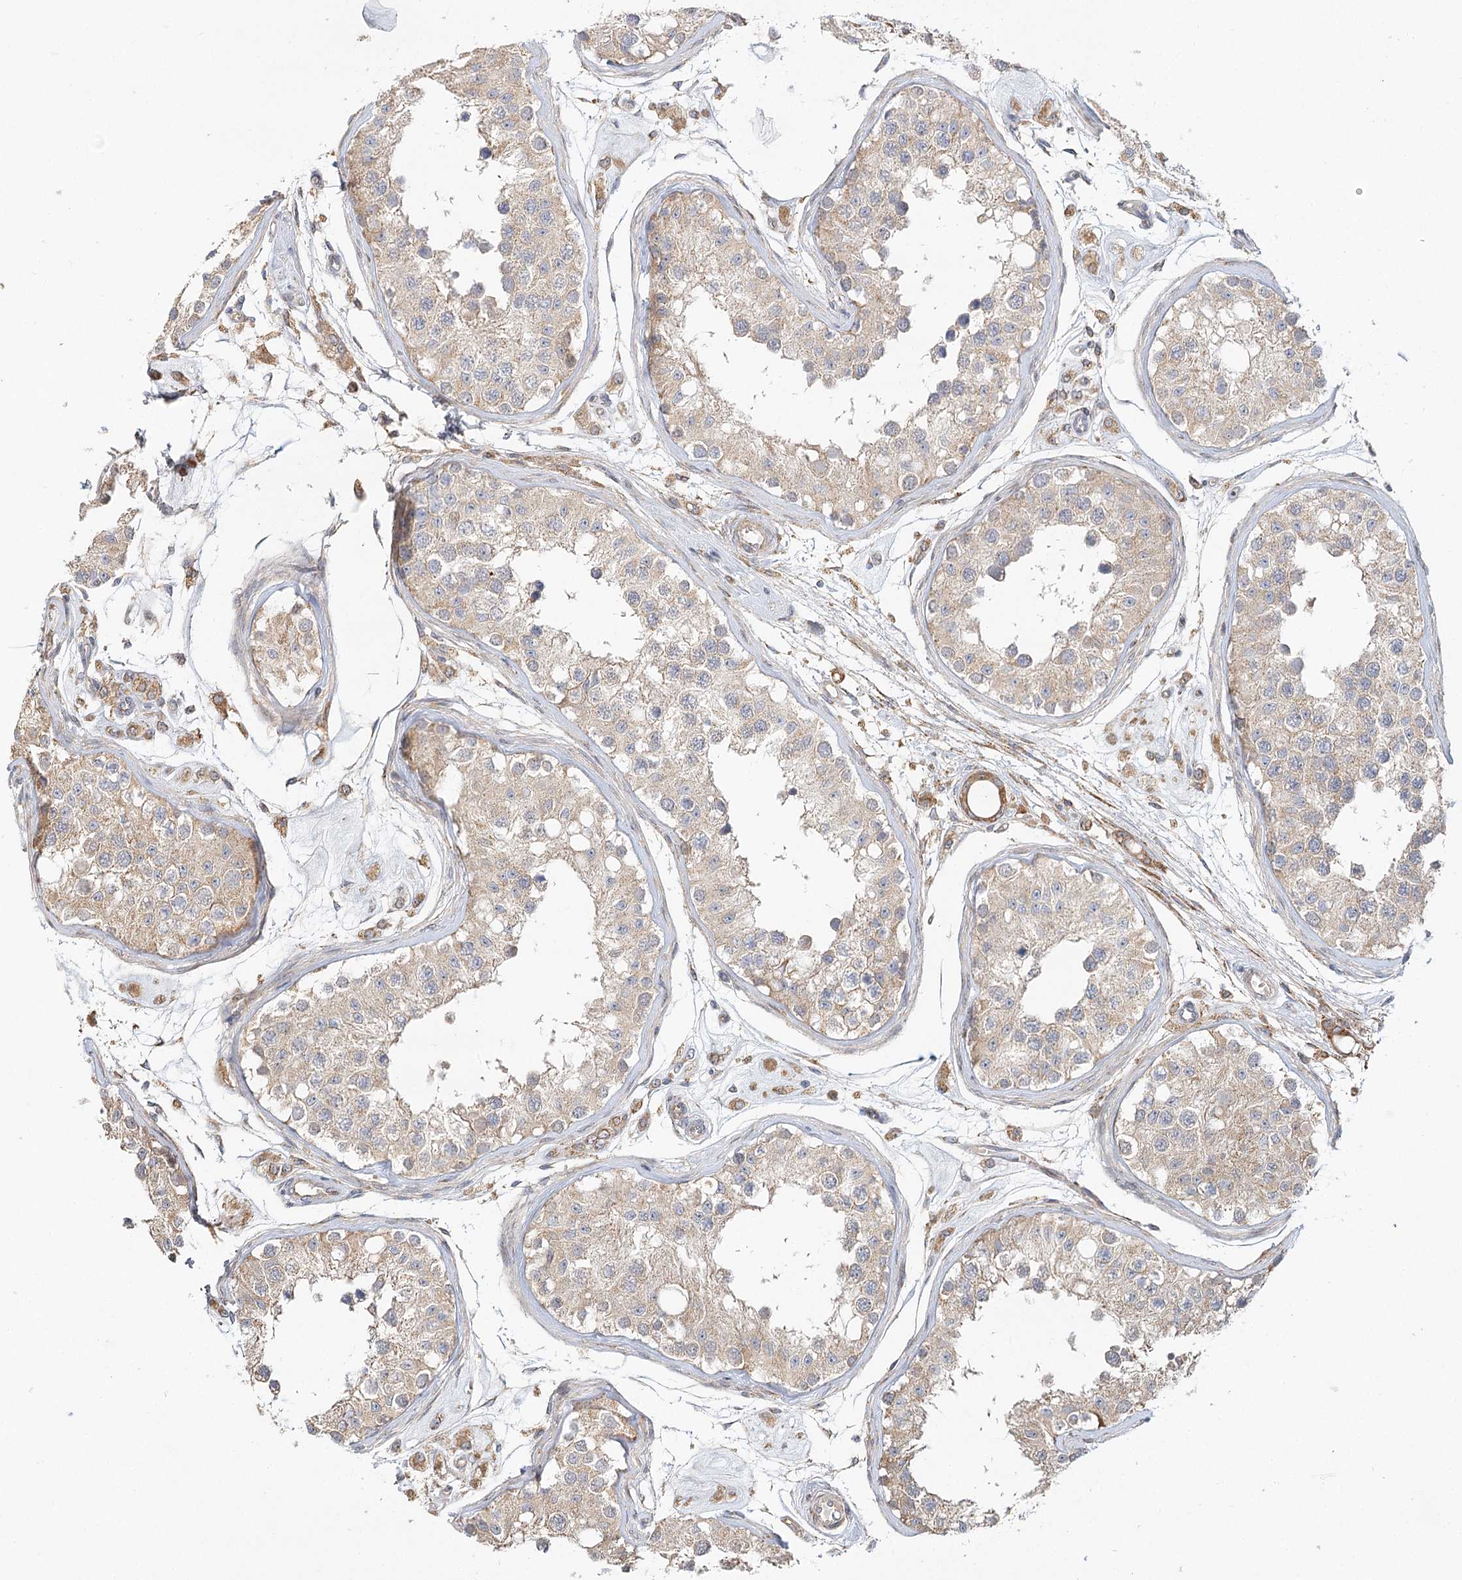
{"staining": {"intensity": "weak", "quantity": ">75%", "location": "cytoplasmic/membranous"}, "tissue": "testis", "cell_type": "Cells in seminiferous ducts", "image_type": "normal", "snomed": [{"axis": "morphology", "description": "Normal tissue, NOS"}, {"axis": "morphology", "description": "Adenocarcinoma, metastatic, NOS"}, {"axis": "topography", "description": "Testis"}], "caption": "Immunohistochemical staining of unremarkable human testis reveals >75% levels of weak cytoplasmic/membranous protein expression in approximately >75% of cells in seminiferous ducts.", "gene": "ZFYVE16", "patient": {"sex": "male", "age": 26}}